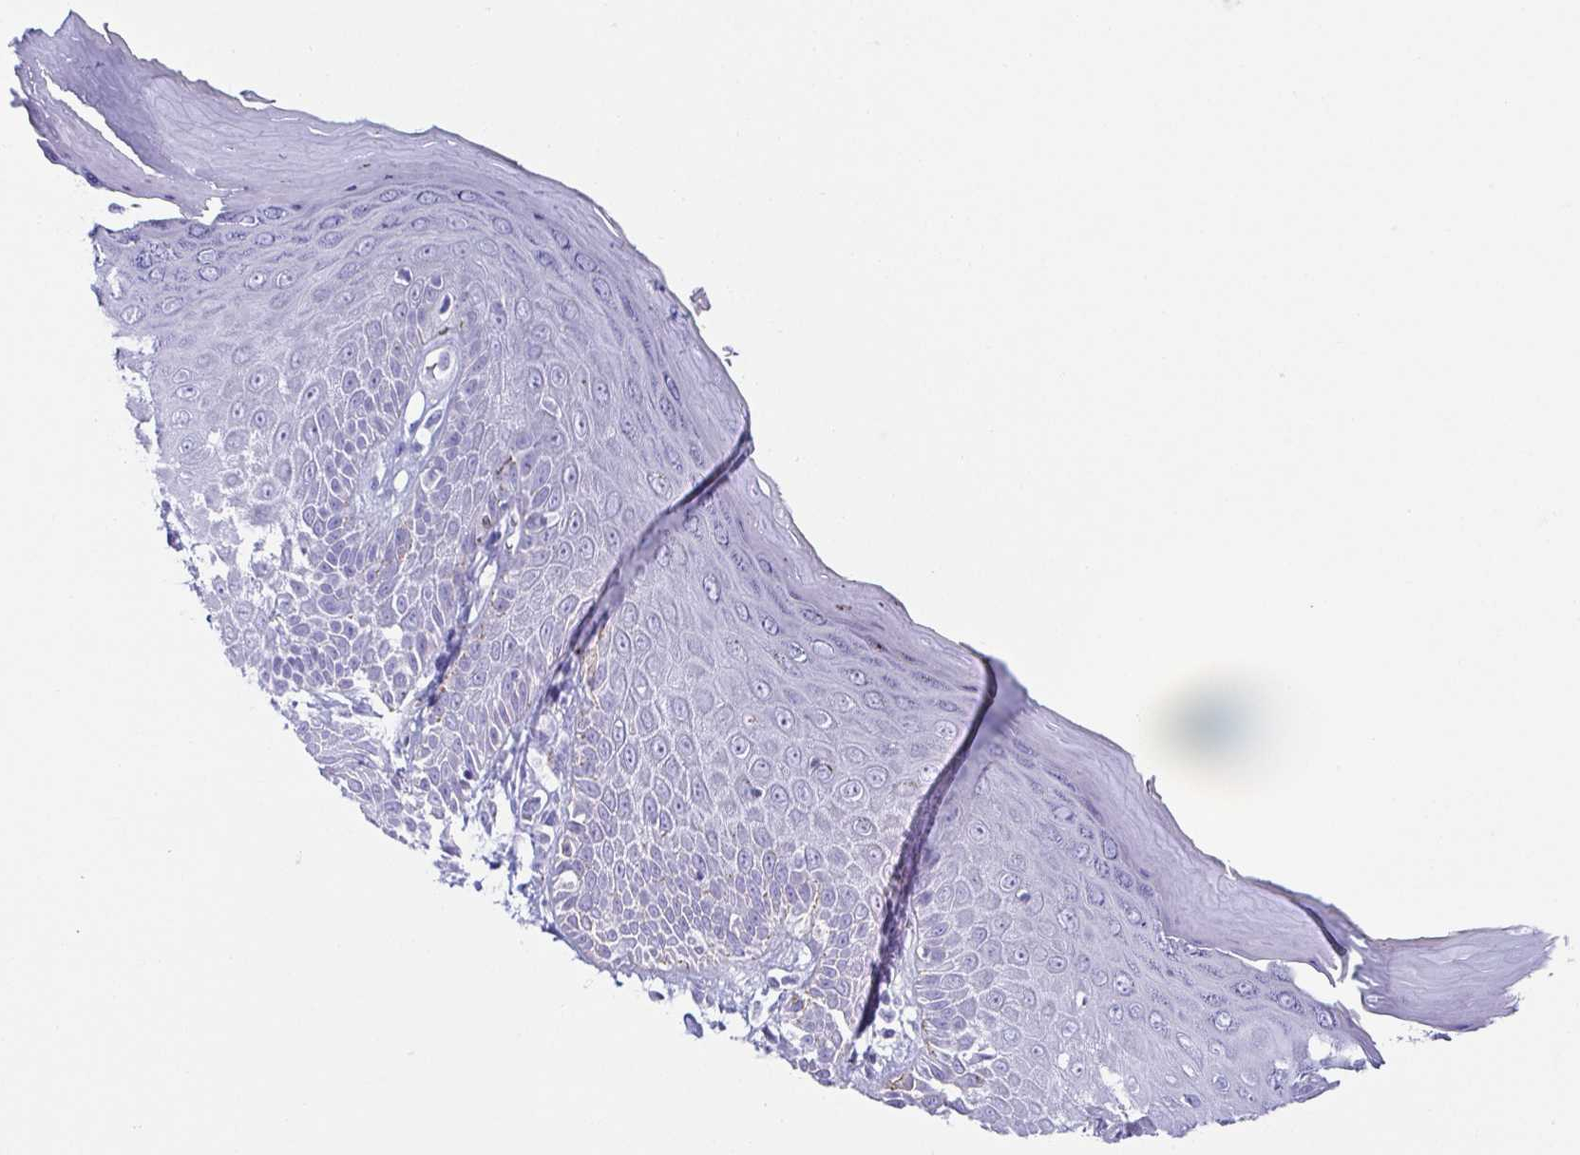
{"staining": {"intensity": "moderate", "quantity": "<25%", "location": "cytoplasmic/membranous"}, "tissue": "skin", "cell_type": "Epidermal cells", "image_type": "normal", "snomed": [{"axis": "morphology", "description": "Normal tissue, NOS"}, {"axis": "topography", "description": "Anal"}, {"axis": "topography", "description": "Peripheral nerve tissue"}], "caption": "Skin stained with DAB IHC shows low levels of moderate cytoplasmic/membranous positivity in about <25% of epidermal cells.", "gene": "CD164L2", "patient": {"sex": "male", "age": 78}}